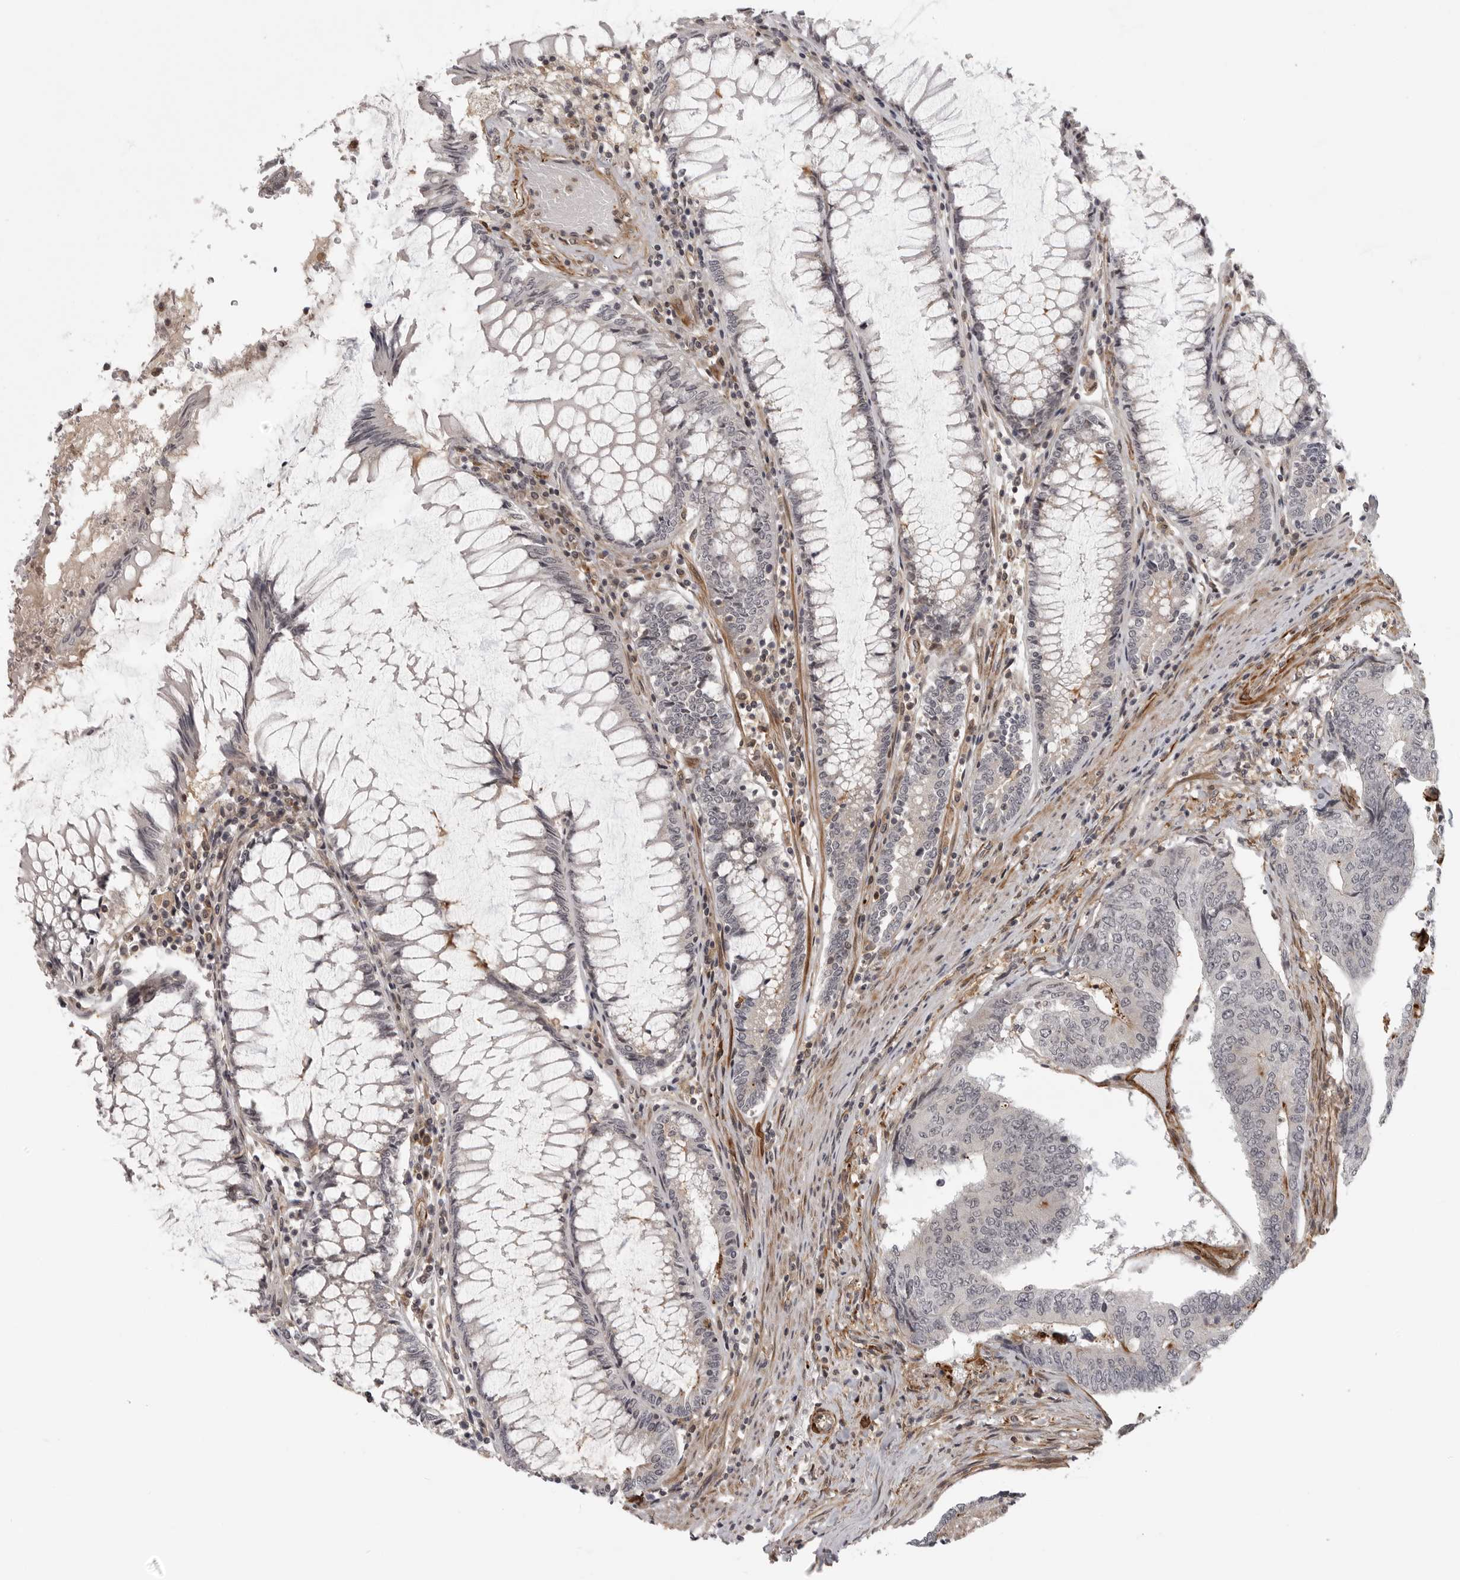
{"staining": {"intensity": "moderate", "quantity": "<25%", "location": "cytoplasmic/membranous"}, "tissue": "colorectal cancer", "cell_type": "Tumor cells", "image_type": "cancer", "snomed": [{"axis": "morphology", "description": "Adenocarcinoma, NOS"}, {"axis": "topography", "description": "Colon"}], "caption": "The immunohistochemical stain highlights moderate cytoplasmic/membranous expression in tumor cells of colorectal adenocarcinoma tissue.", "gene": "TUT4", "patient": {"sex": "female", "age": 67}}